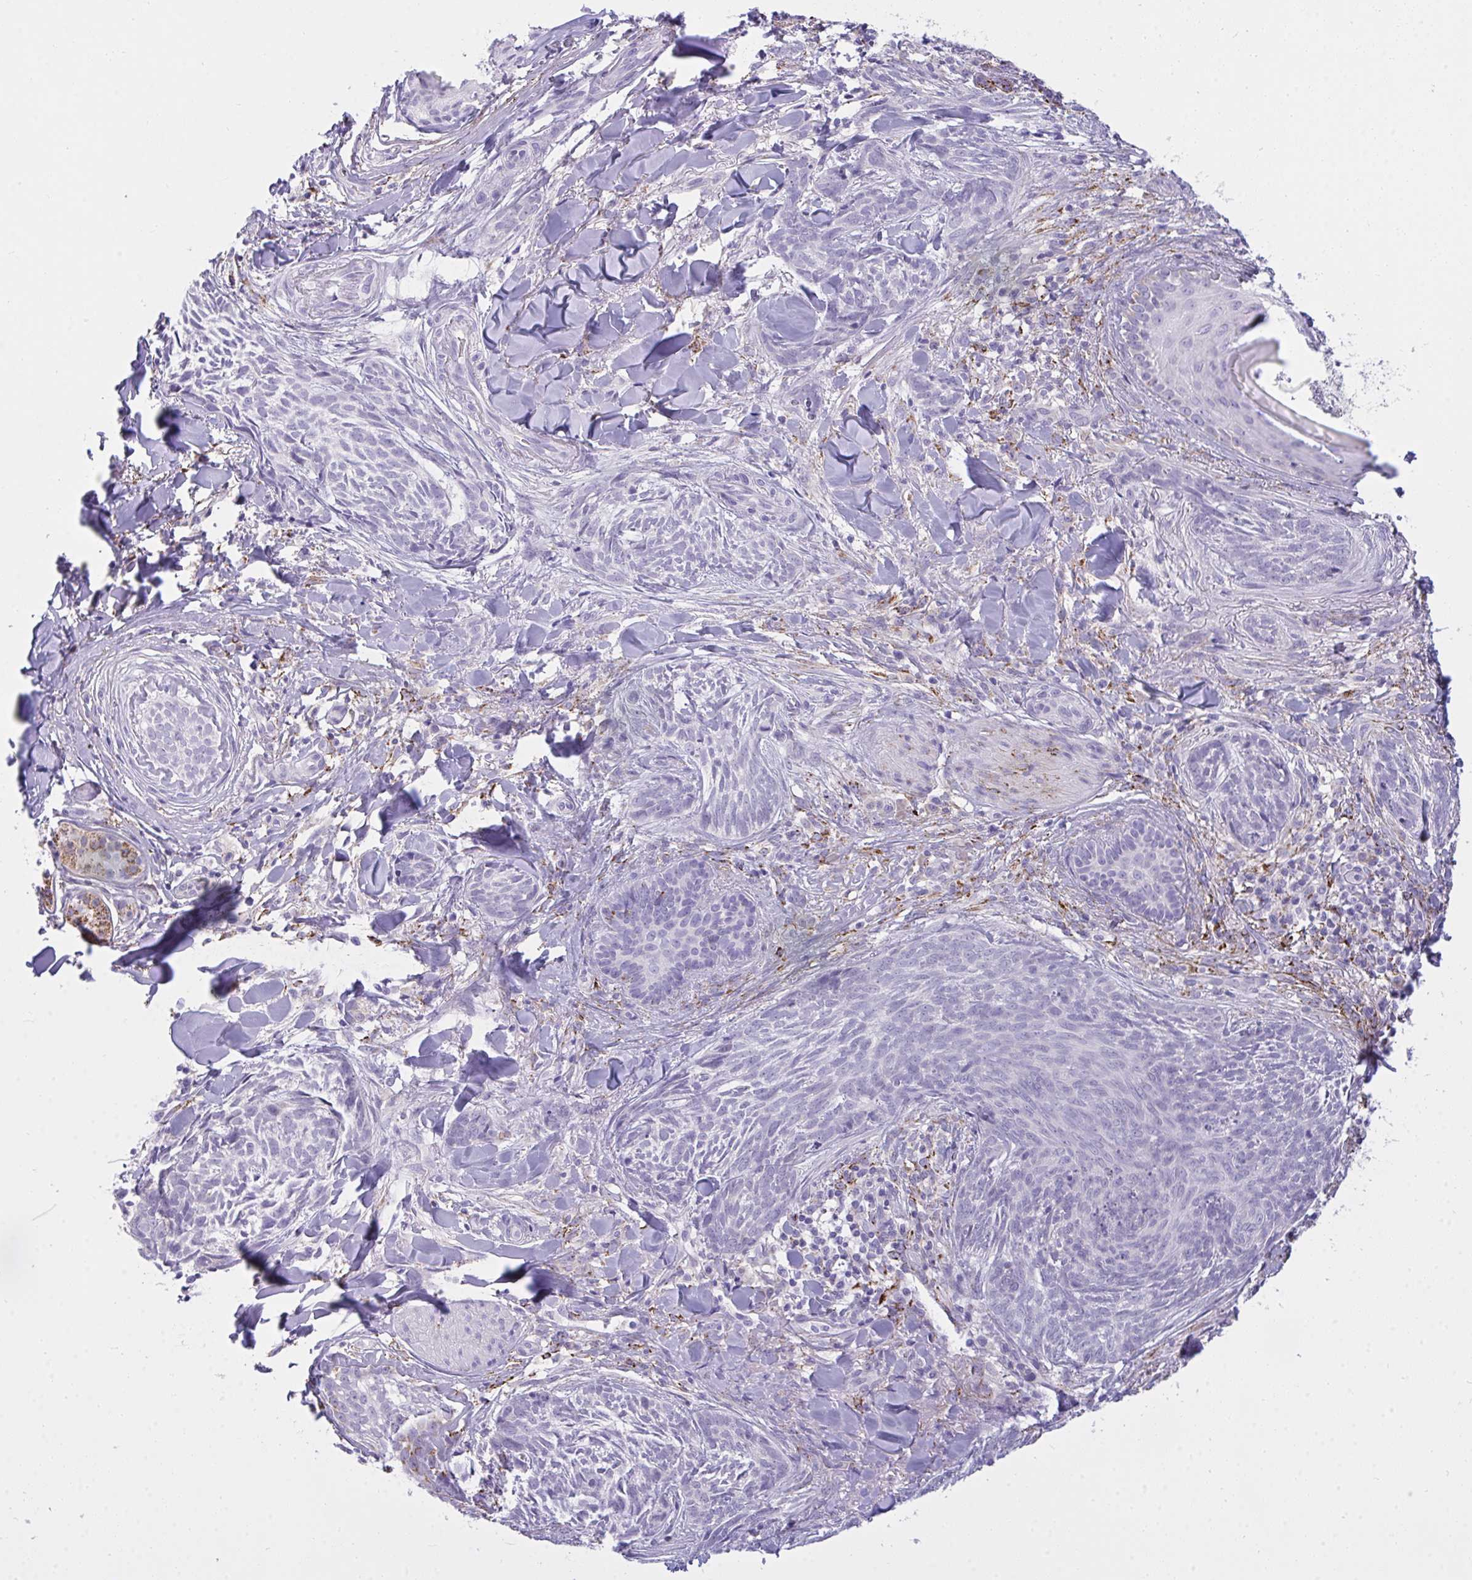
{"staining": {"intensity": "negative", "quantity": "none", "location": "none"}, "tissue": "skin cancer", "cell_type": "Tumor cells", "image_type": "cancer", "snomed": [{"axis": "morphology", "description": "Basal cell carcinoma"}, {"axis": "topography", "description": "Skin"}], "caption": "High power microscopy micrograph of an immunohistochemistry (IHC) histopathology image of basal cell carcinoma (skin), revealing no significant expression in tumor cells.", "gene": "SEMA6B", "patient": {"sex": "female", "age": 93}}